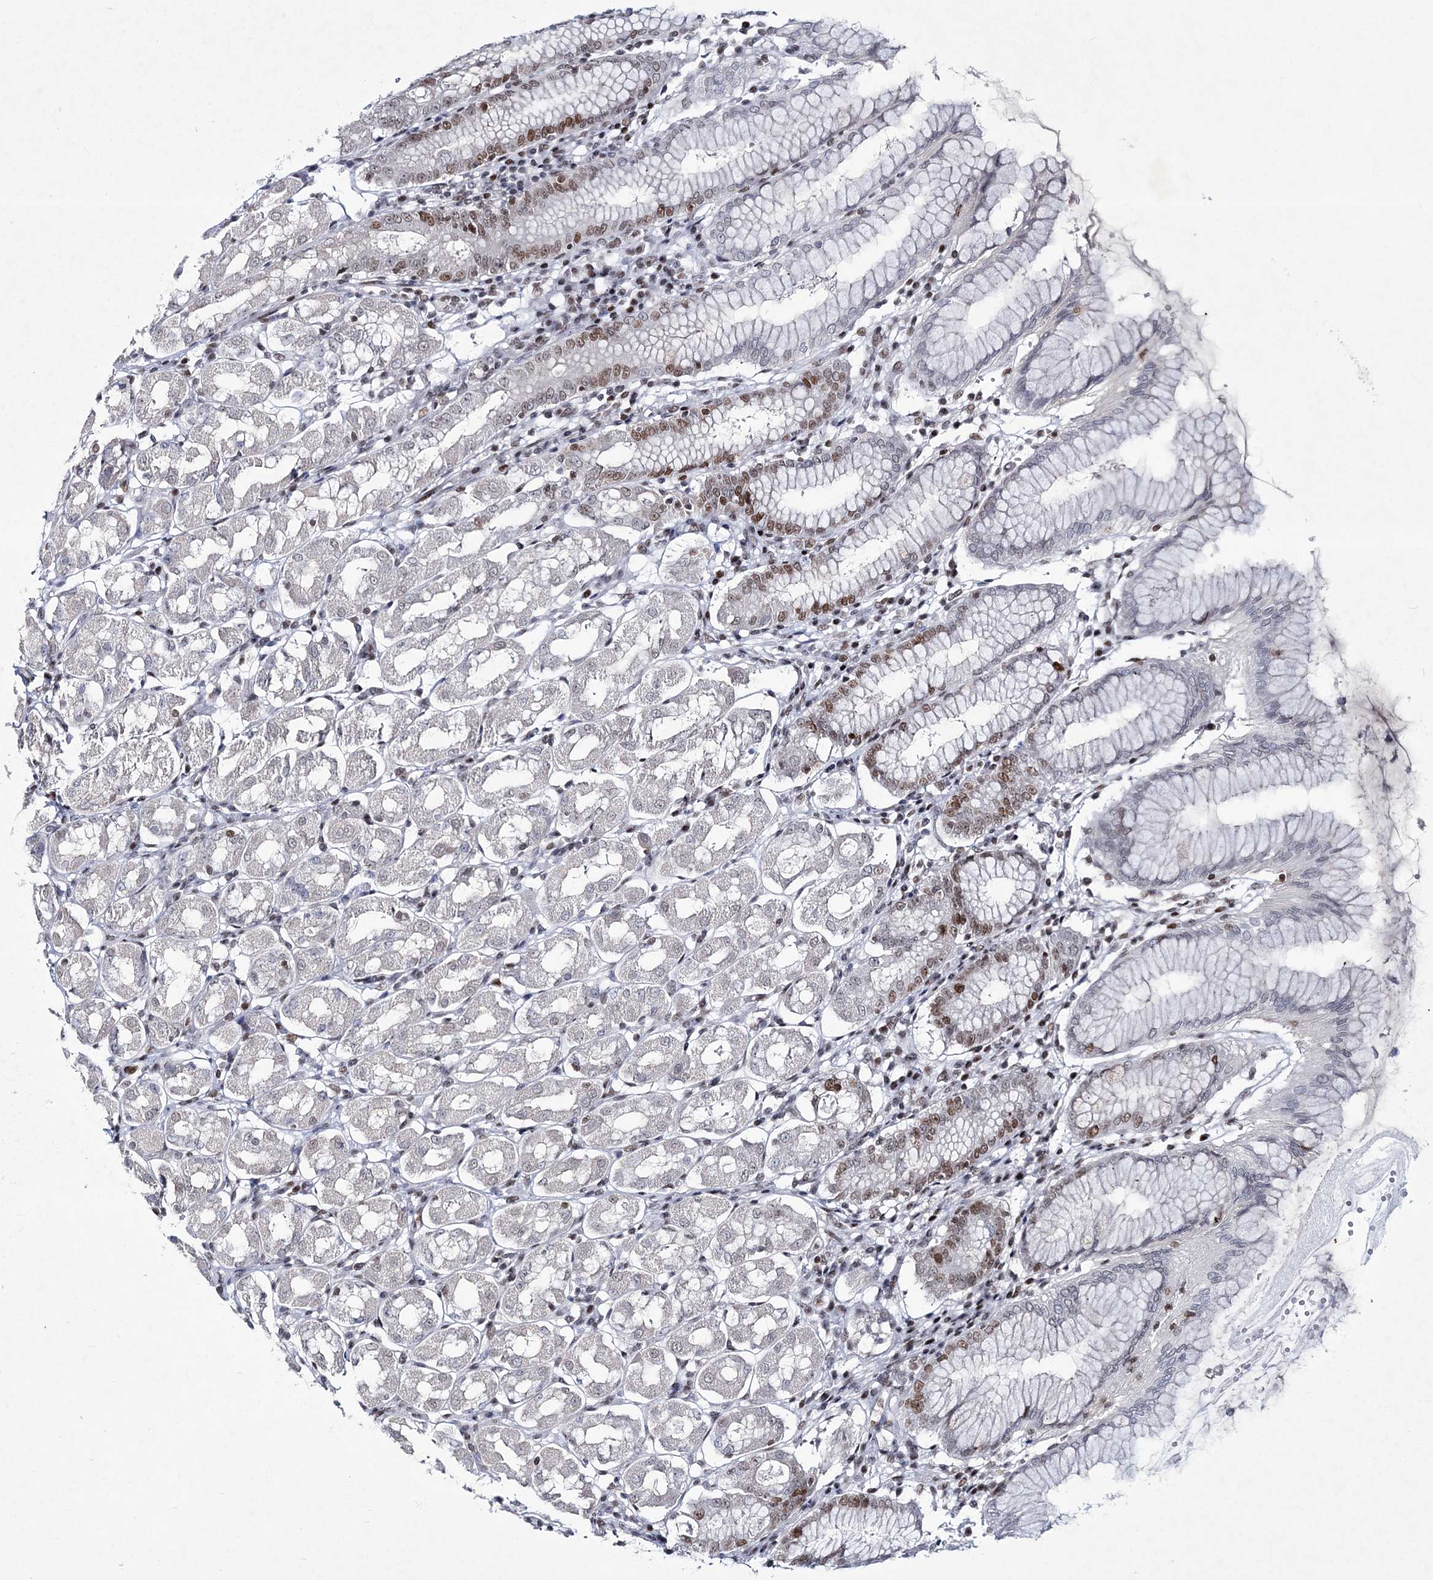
{"staining": {"intensity": "moderate", "quantity": "<25%", "location": "nuclear"}, "tissue": "stomach", "cell_type": "Glandular cells", "image_type": "normal", "snomed": [{"axis": "morphology", "description": "Normal tissue, NOS"}, {"axis": "topography", "description": "Stomach"}, {"axis": "topography", "description": "Stomach, lower"}], "caption": "Protein staining of unremarkable stomach reveals moderate nuclear positivity in about <25% of glandular cells.", "gene": "LRRFIP2", "patient": {"sex": "female", "age": 56}}